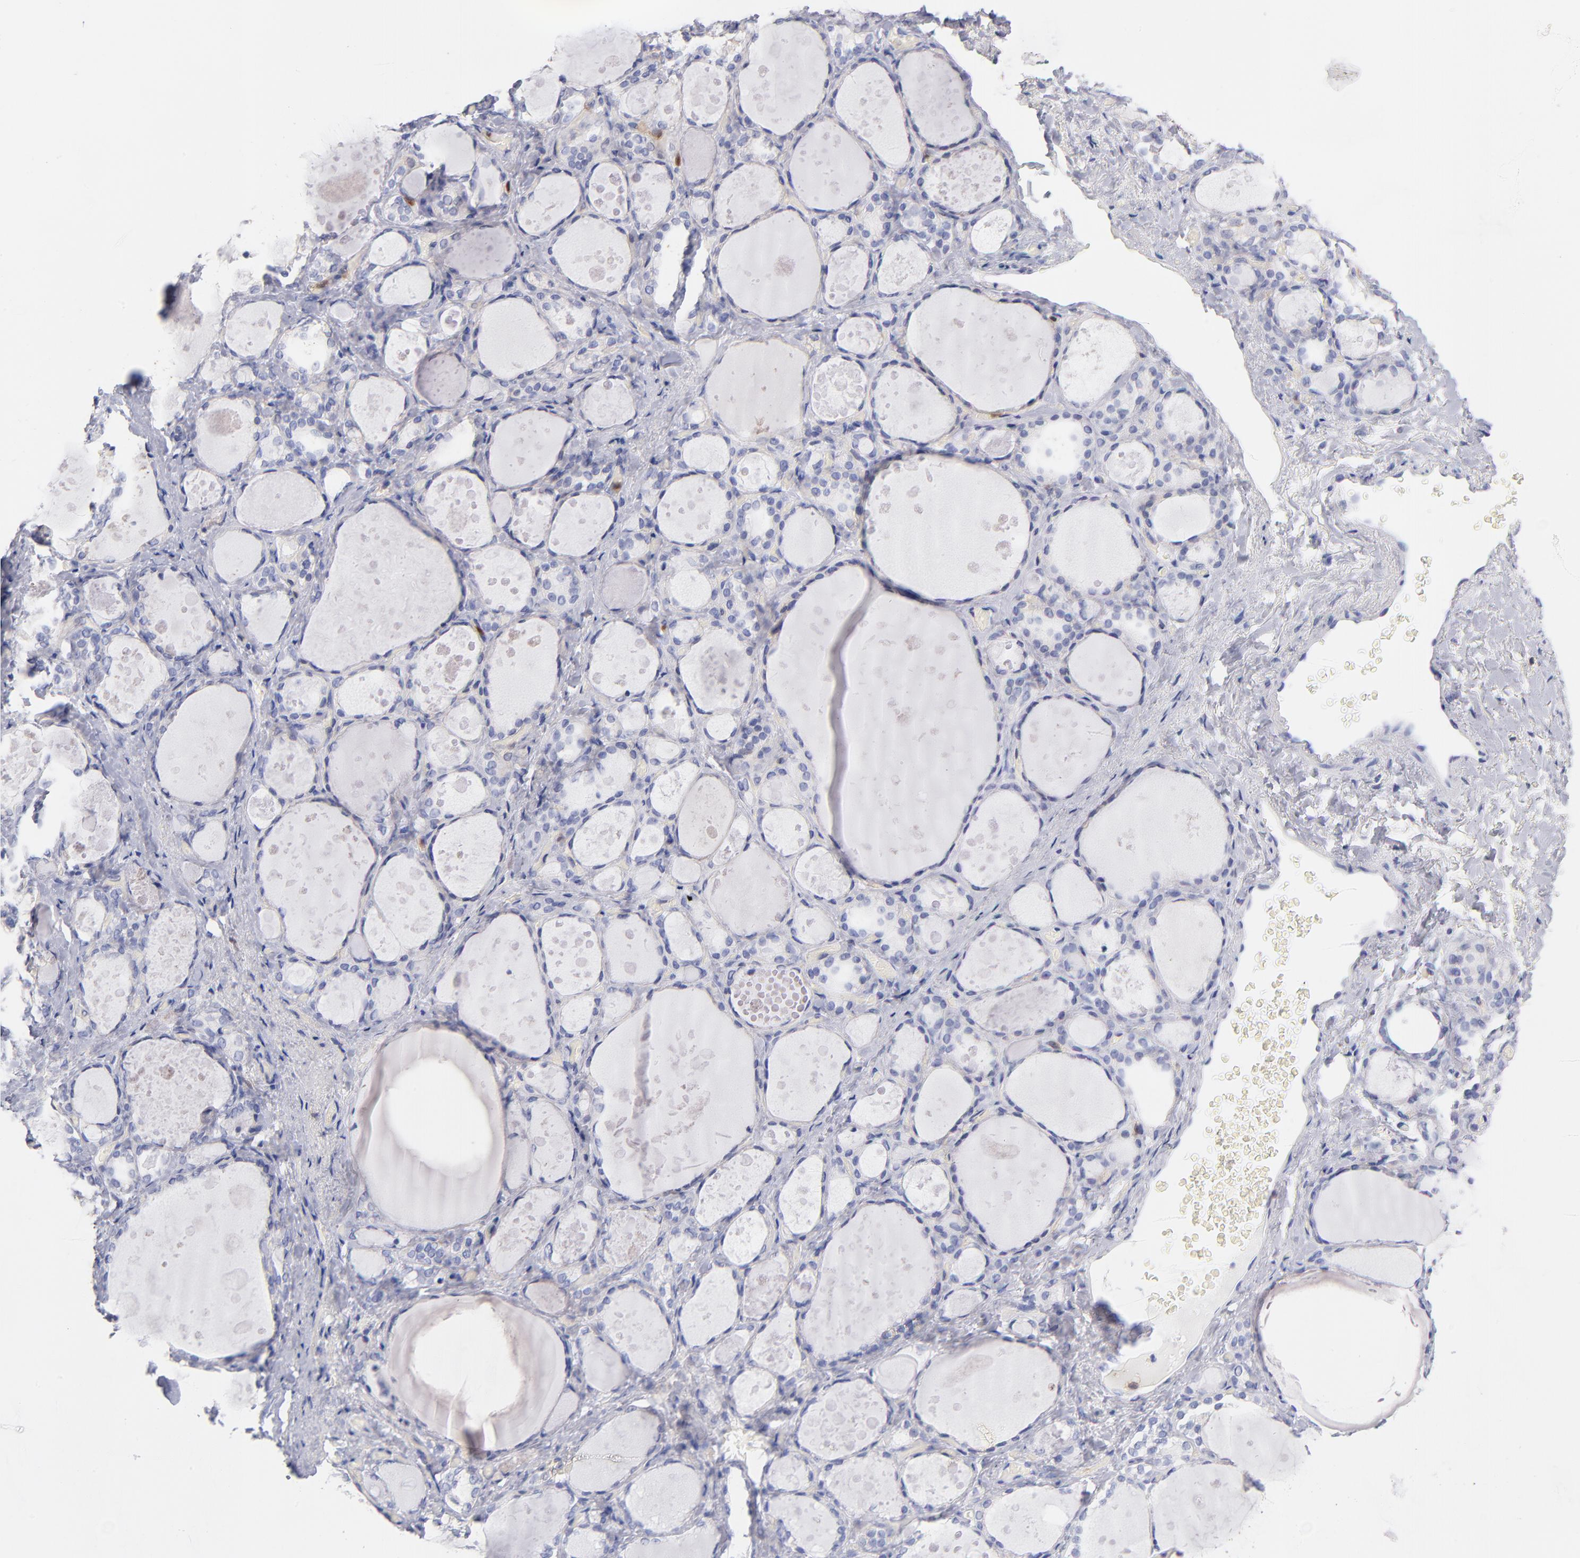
{"staining": {"intensity": "negative", "quantity": "none", "location": "none"}, "tissue": "thyroid gland", "cell_type": "Glandular cells", "image_type": "normal", "snomed": [{"axis": "morphology", "description": "Normal tissue, NOS"}, {"axis": "topography", "description": "Thyroid gland"}], "caption": "This is an immunohistochemistry micrograph of benign human thyroid gland. There is no staining in glandular cells.", "gene": "BID", "patient": {"sex": "female", "age": 75}}